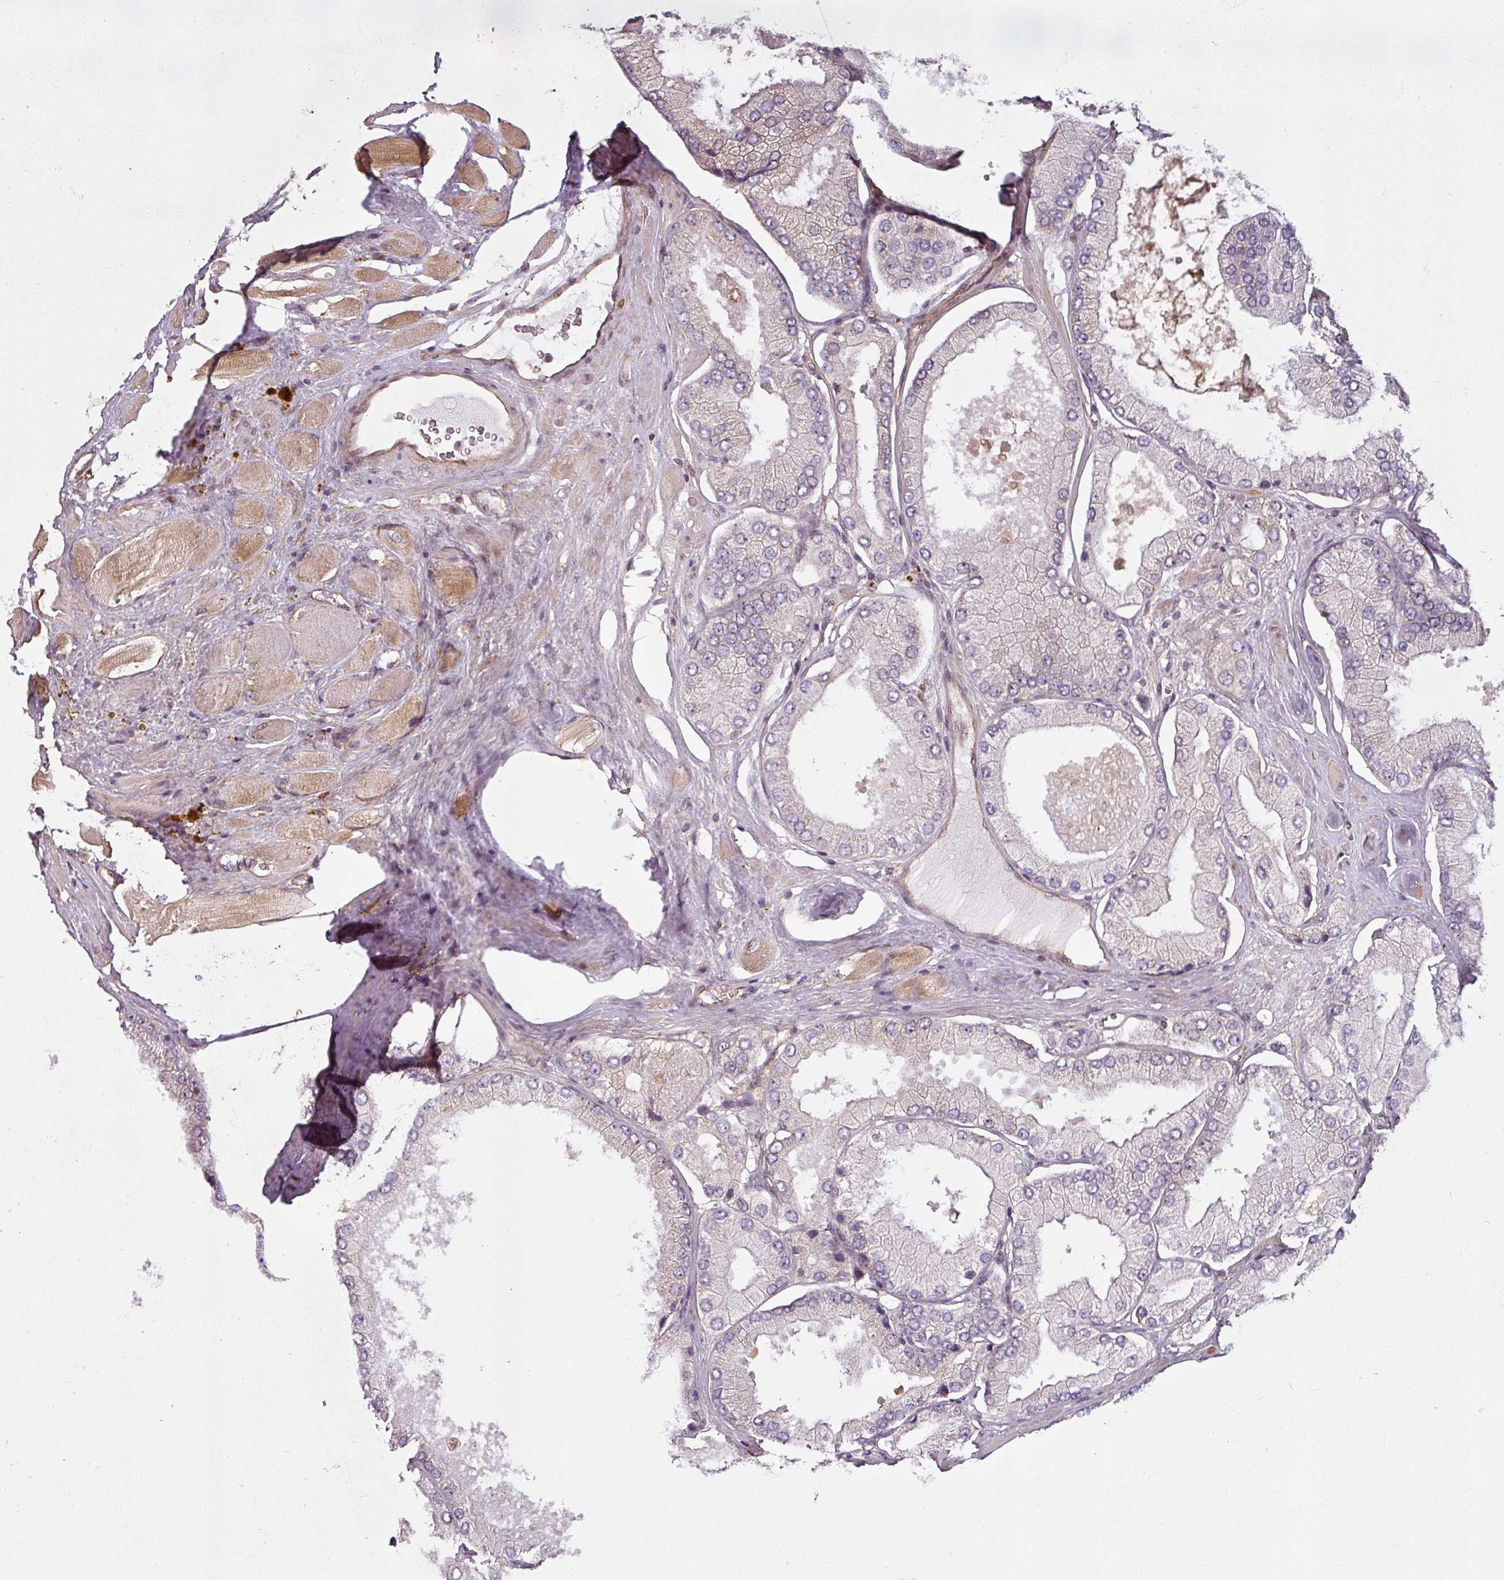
{"staining": {"intensity": "negative", "quantity": "none", "location": "none"}, "tissue": "prostate cancer", "cell_type": "Tumor cells", "image_type": "cancer", "snomed": [{"axis": "morphology", "description": "Adenocarcinoma, Low grade"}, {"axis": "topography", "description": "Prostate"}], "caption": "Immunohistochemical staining of prostate adenocarcinoma (low-grade) exhibits no significant positivity in tumor cells.", "gene": "DIMT1", "patient": {"sex": "male", "age": 42}}